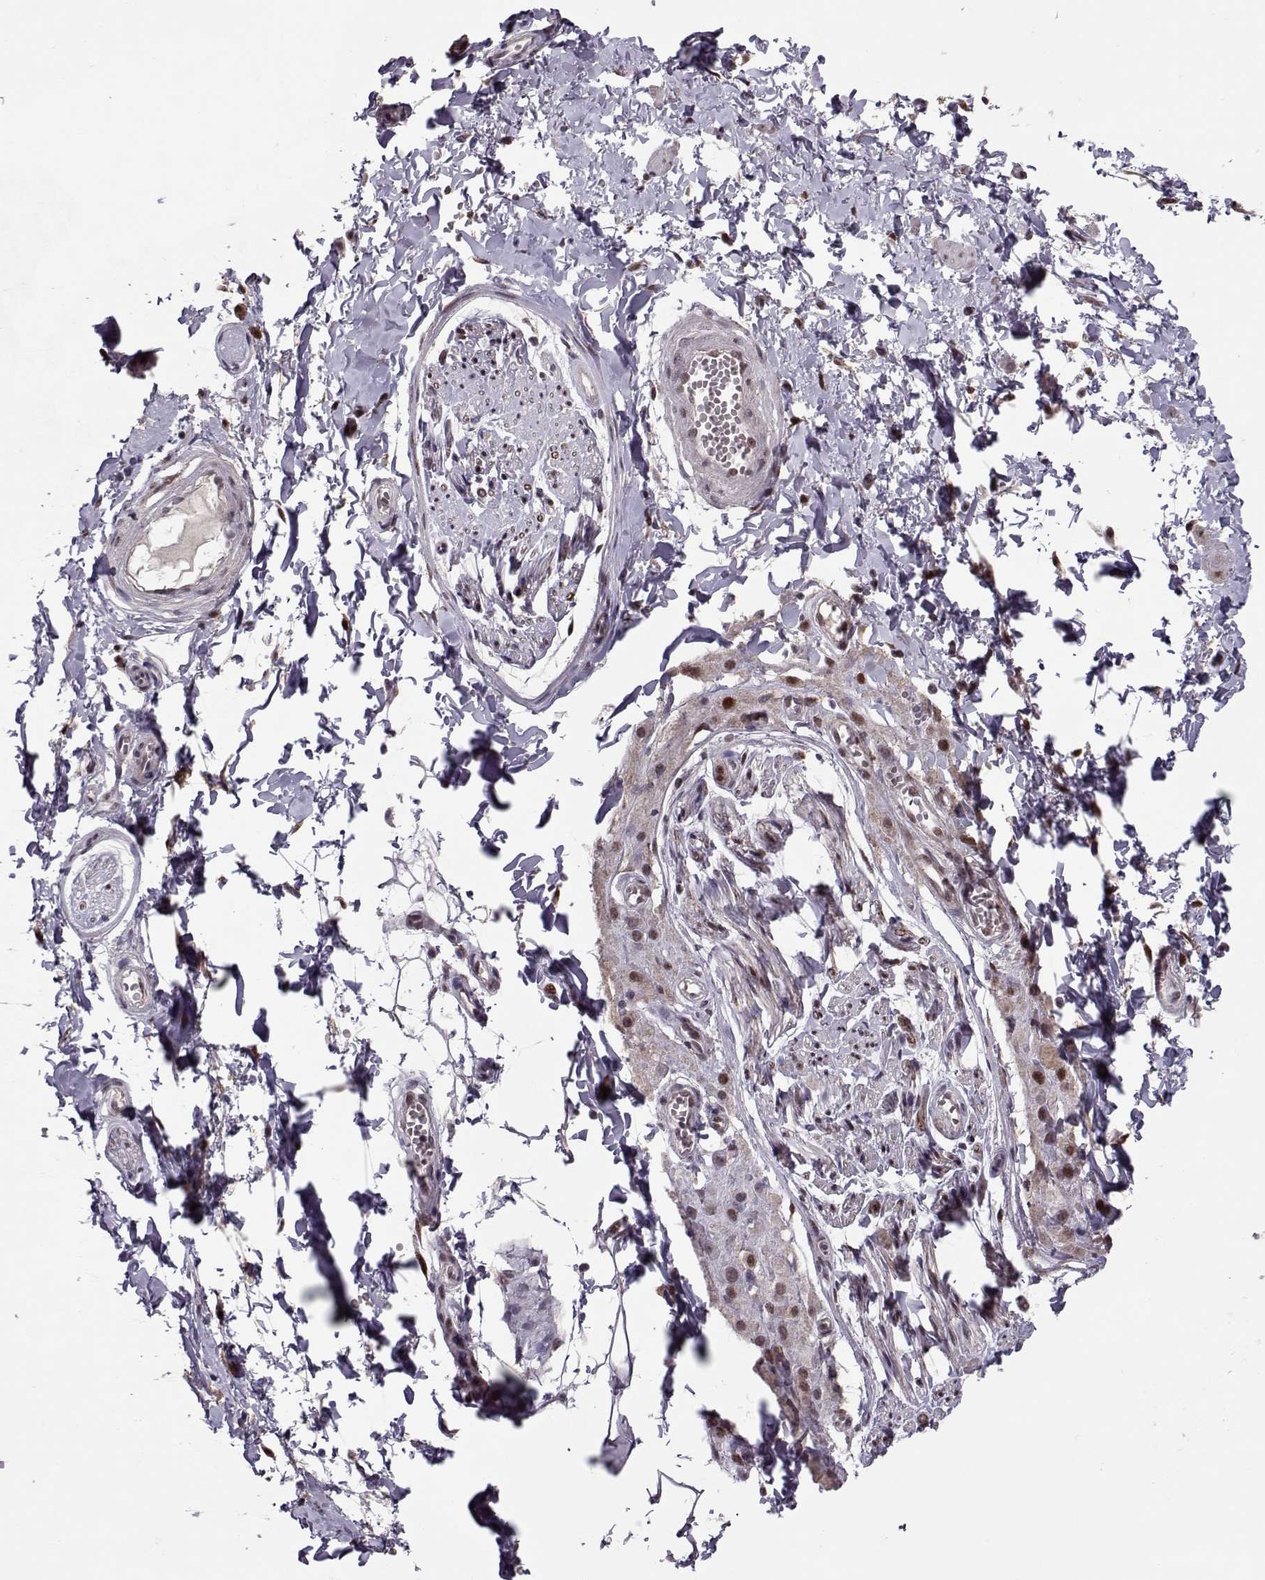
{"staining": {"intensity": "negative", "quantity": "none", "location": "none"}, "tissue": "adipose tissue", "cell_type": "Adipocytes", "image_type": "normal", "snomed": [{"axis": "morphology", "description": "Normal tissue, NOS"}, {"axis": "topography", "description": "Smooth muscle"}, {"axis": "topography", "description": "Peripheral nerve tissue"}], "caption": "This is an immunohistochemistry micrograph of unremarkable adipose tissue. There is no staining in adipocytes.", "gene": "CDK4", "patient": {"sex": "male", "age": 22}}